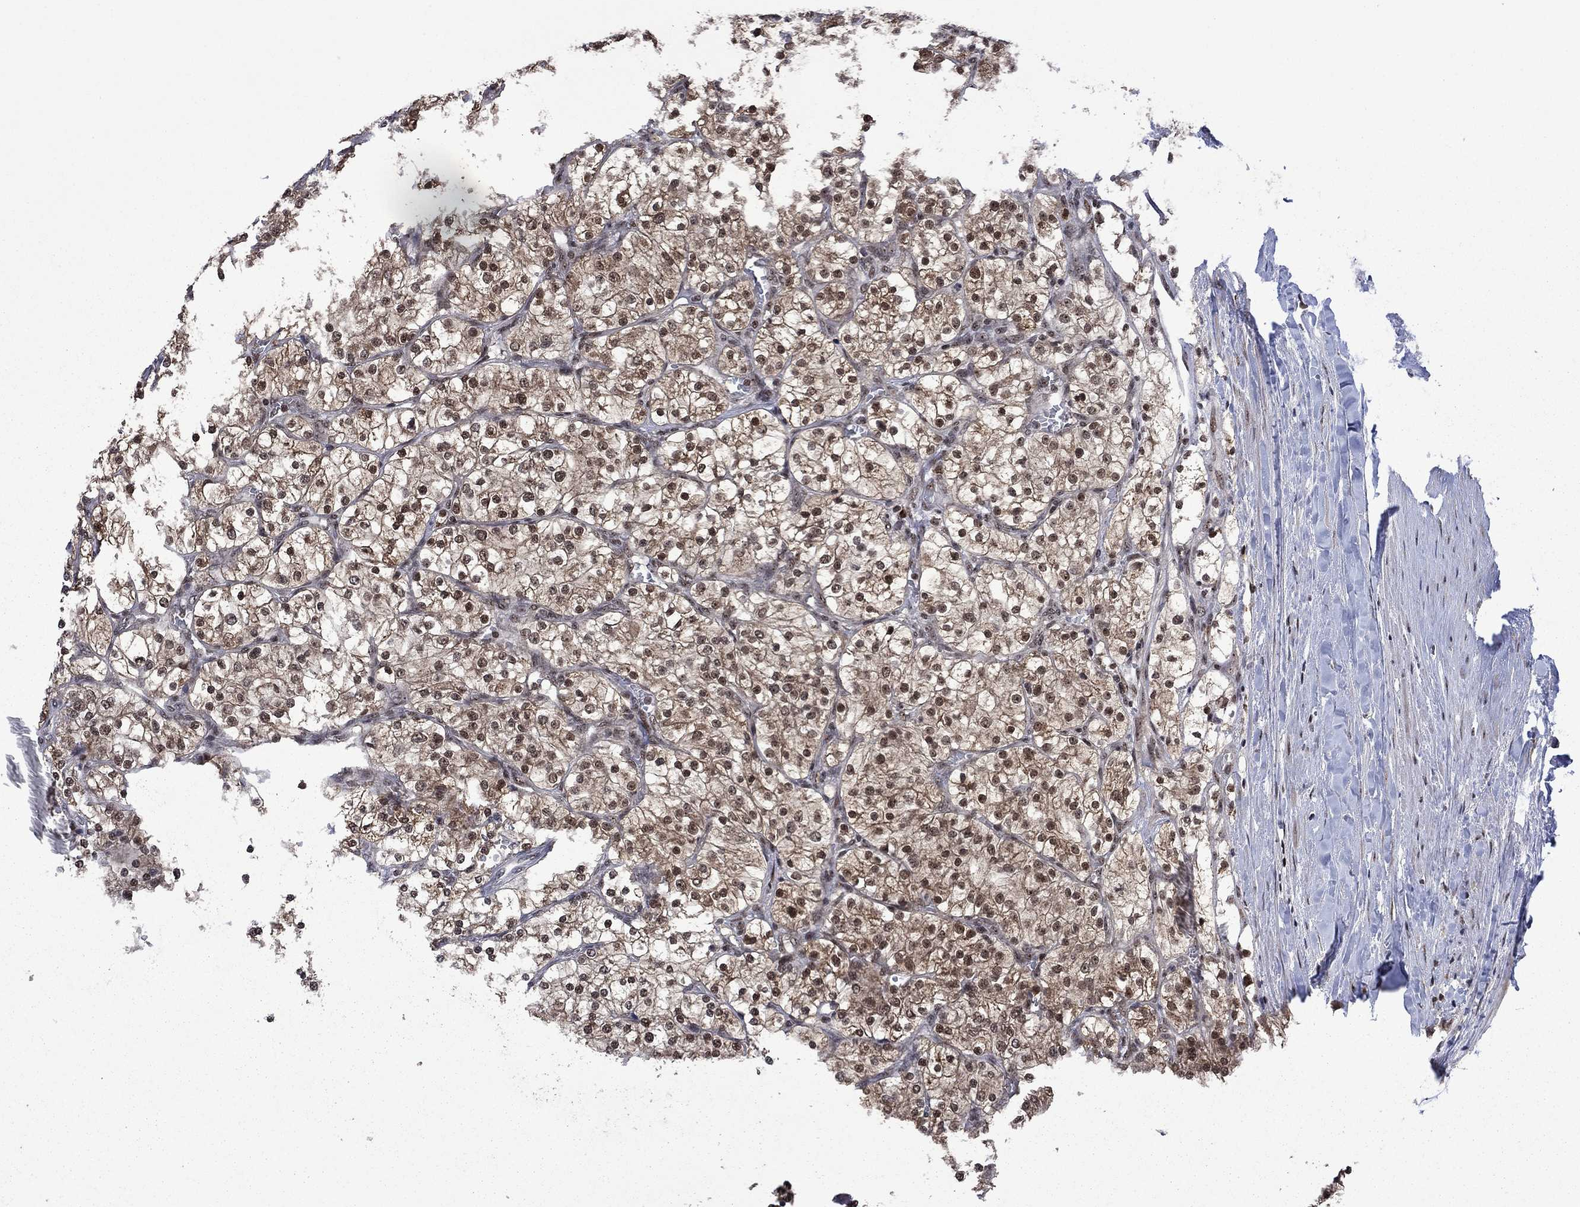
{"staining": {"intensity": "moderate", "quantity": "25%-75%", "location": "cytoplasmic/membranous,nuclear"}, "tissue": "renal cancer", "cell_type": "Tumor cells", "image_type": "cancer", "snomed": [{"axis": "morphology", "description": "Adenocarcinoma, NOS"}, {"axis": "topography", "description": "Kidney"}], "caption": "Adenocarcinoma (renal) stained with DAB (3,3'-diaminobenzidine) immunohistochemistry exhibits medium levels of moderate cytoplasmic/membranous and nuclear staining in approximately 25%-75% of tumor cells.", "gene": "FBL", "patient": {"sex": "male", "age": 80}}